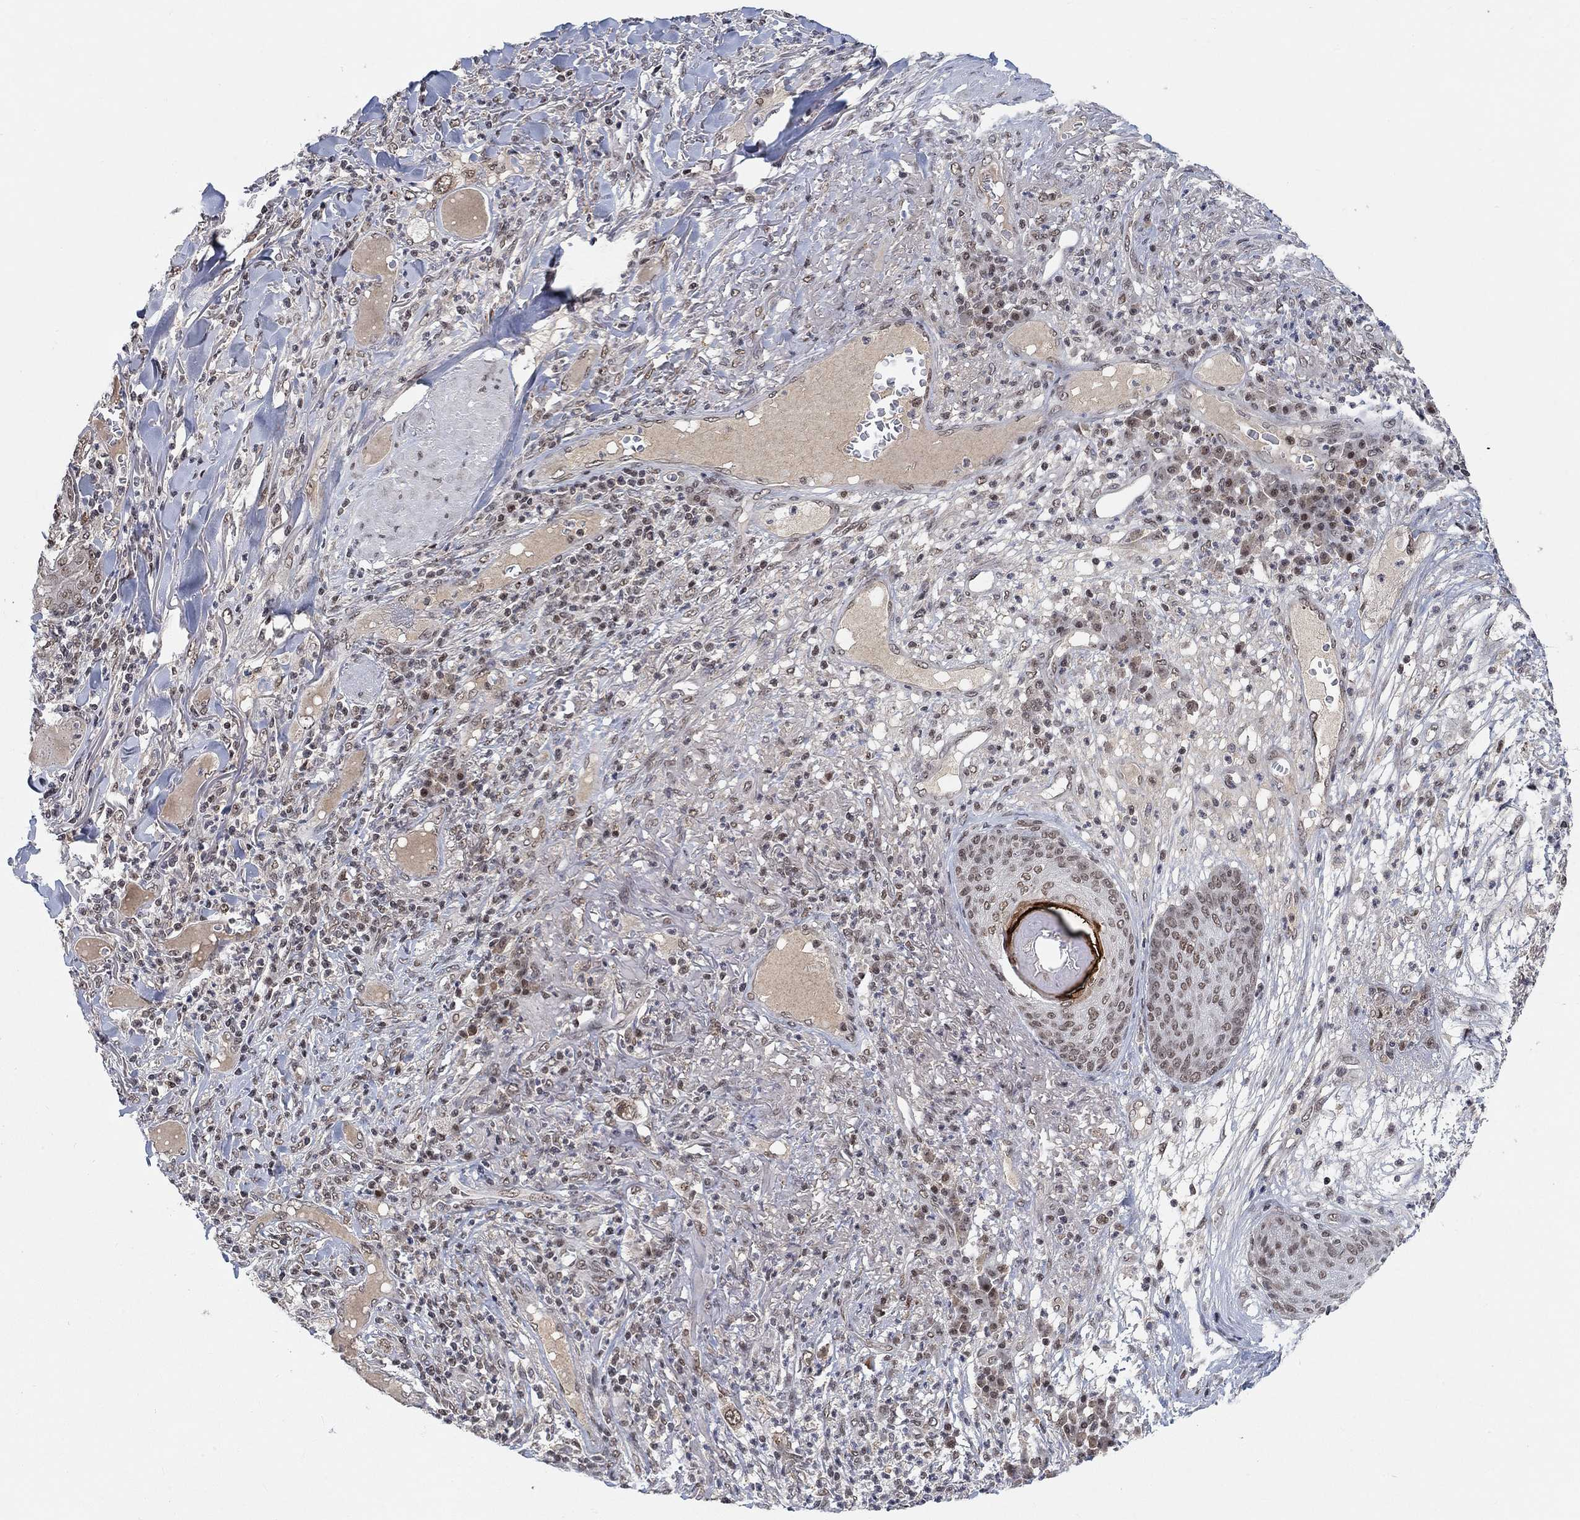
{"staining": {"intensity": "moderate", "quantity": "25%-75%", "location": "nuclear"}, "tissue": "skin cancer", "cell_type": "Tumor cells", "image_type": "cancer", "snomed": [{"axis": "morphology", "description": "Squamous cell carcinoma, NOS"}, {"axis": "topography", "description": "Skin"}], "caption": "Moderate nuclear expression is present in approximately 25%-75% of tumor cells in squamous cell carcinoma (skin).", "gene": "THAP8", "patient": {"sex": "male", "age": 82}}